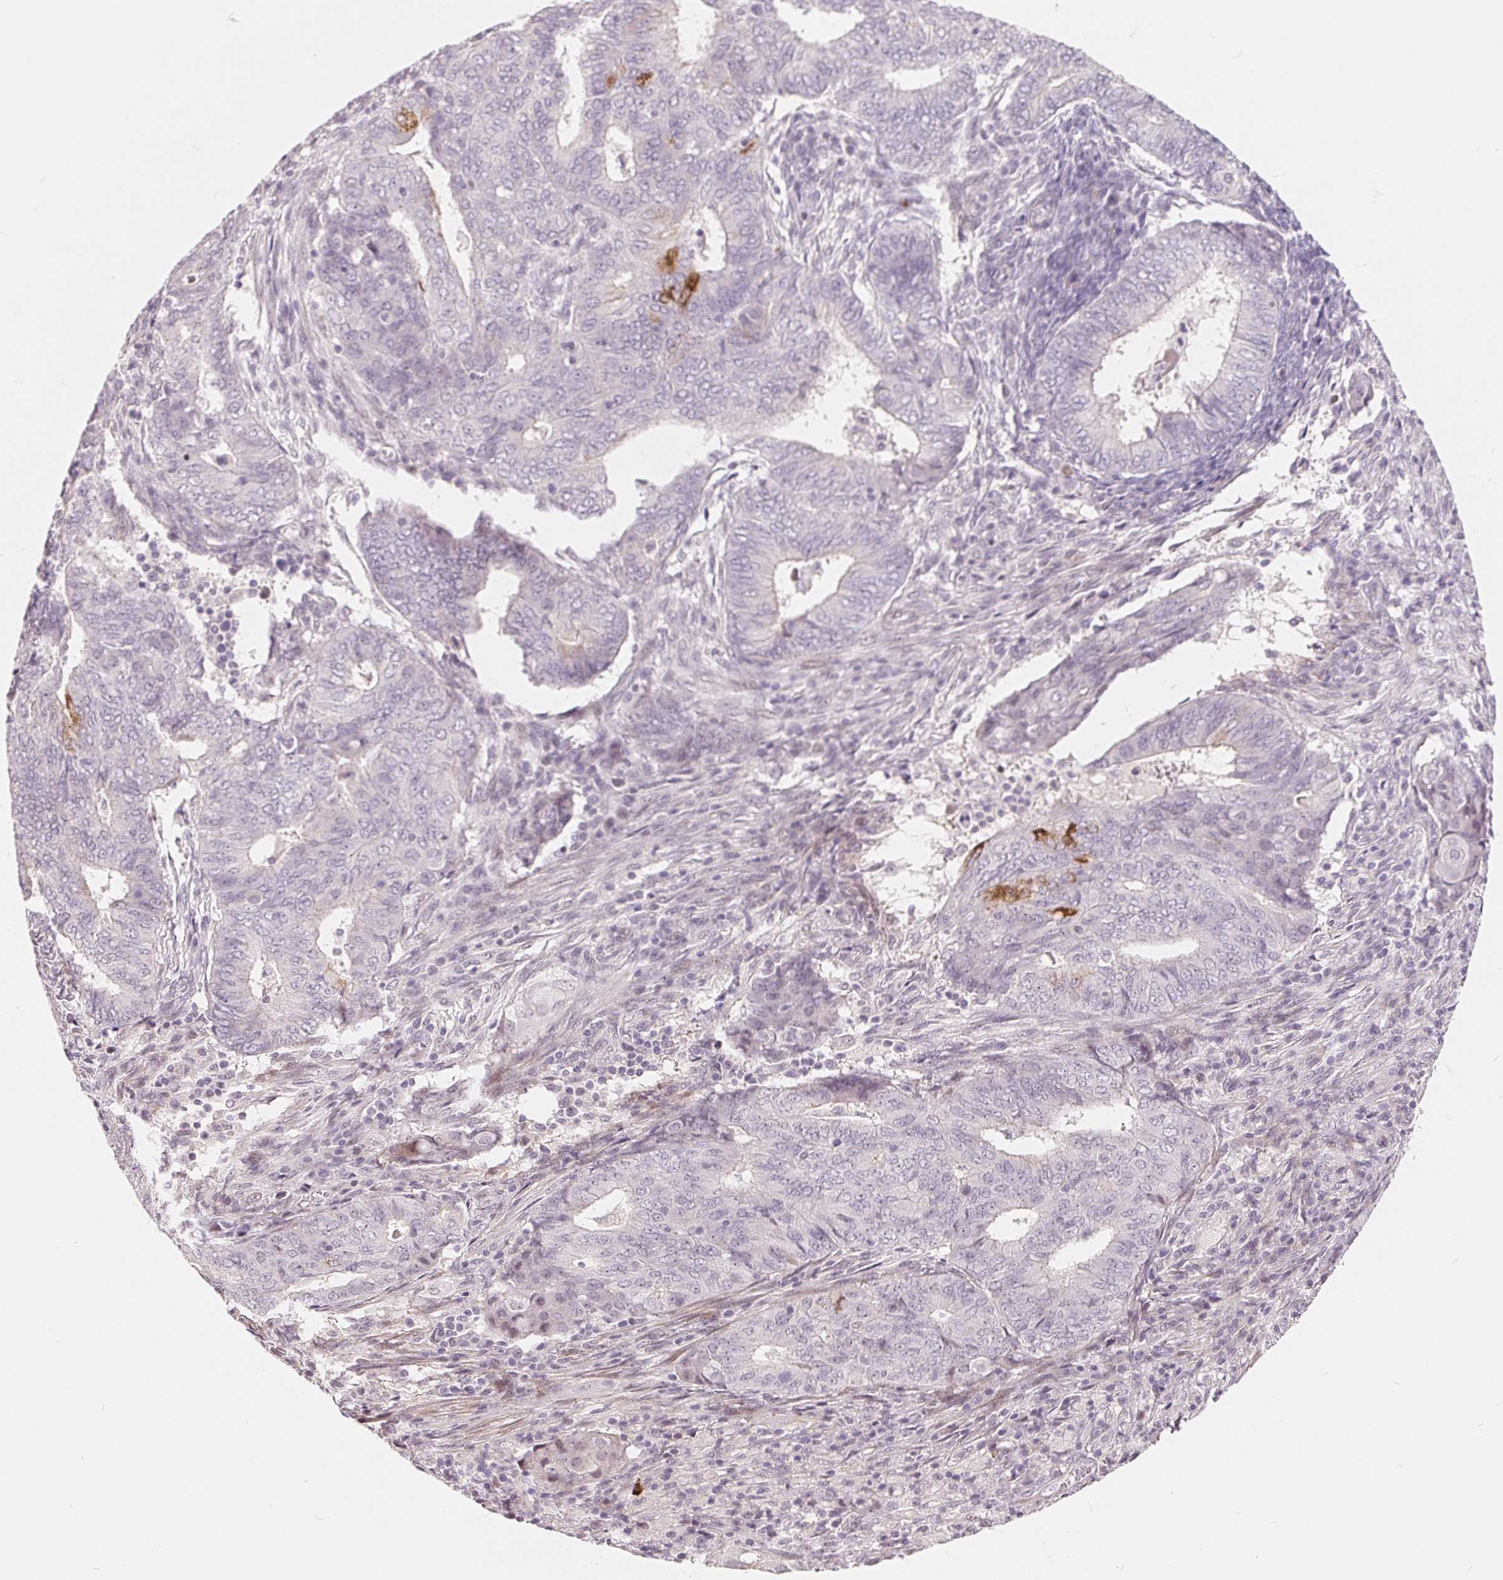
{"staining": {"intensity": "moderate", "quantity": "<25%", "location": "cytoplasmic/membranous"}, "tissue": "endometrial cancer", "cell_type": "Tumor cells", "image_type": "cancer", "snomed": [{"axis": "morphology", "description": "Adenocarcinoma, NOS"}, {"axis": "topography", "description": "Endometrium"}], "caption": "An immunohistochemistry (IHC) photomicrograph of tumor tissue is shown. Protein staining in brown labels moderate cytoplasmic/membranous positivity in adenocarcinoma (endometrial) within tumor cells. (DAB = brown stain, brightfield microscopy at high magnification).", "gene": "NRG2", "patient": {"sex": "female", "age": 62}}